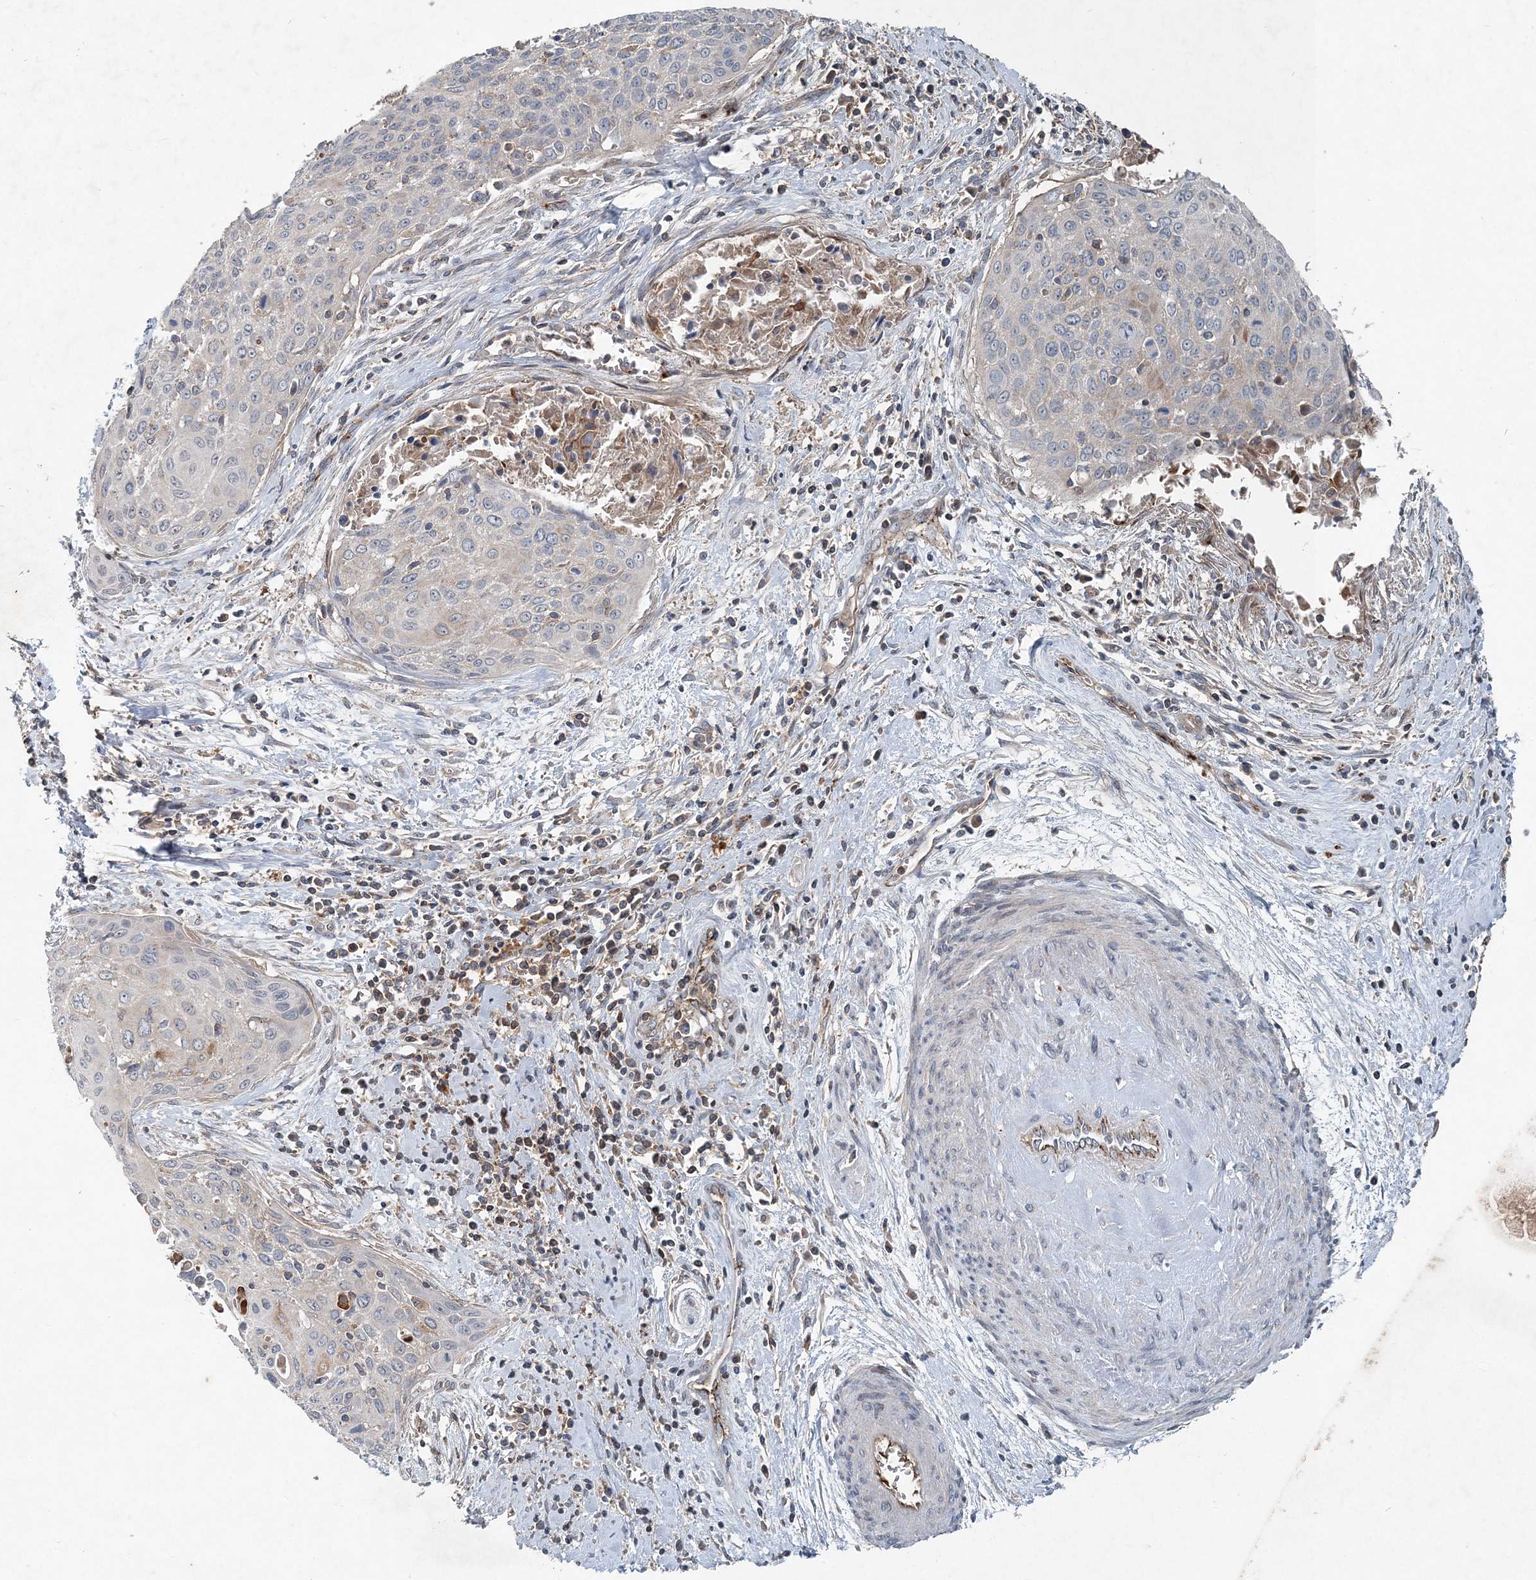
{"staining": {"intensity": "negative", "quantity": "none", "location": "none"}, "tissue": "cervical cancer", "cell_type": "Tumor cells", "image_type": "cancer", "snomed": [{"axis": "morphology", "description": "Squamous cell carcinoma, NOS"}, {"axis": "topography", "description": "Cervix"}], "caption": "Cervical cancer was stained to show a protein in brown. There is no significant staining in tumor cells.", "gene": "ABHD14B", "patient": {"sex": "female", "age": 55}}